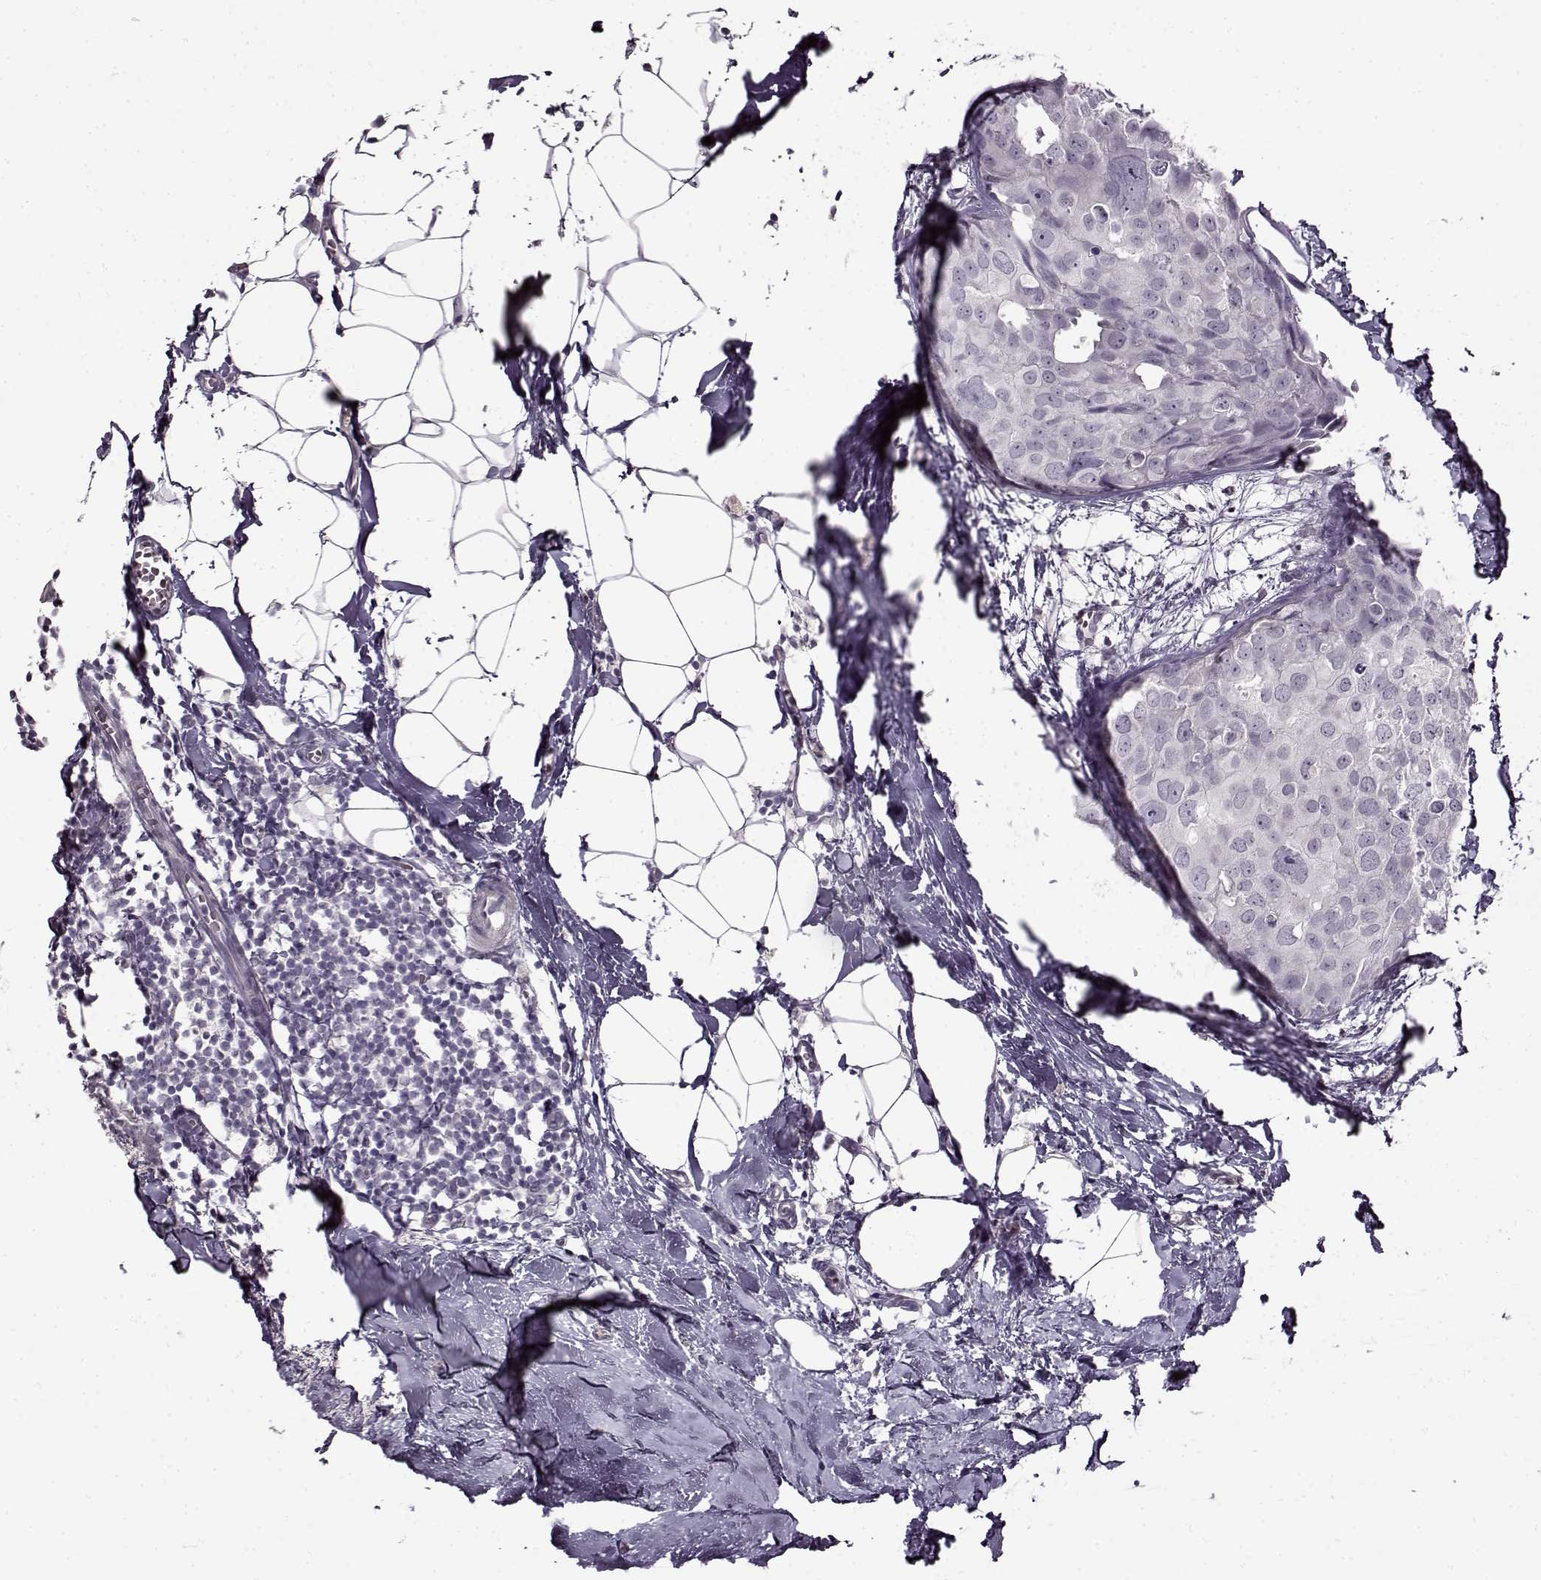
{"staining": {"intensity": "negative", "quantity": "none", "location": "none"}, "tissue": "breast cancer", "cell_type": "Tumor cells", "image_type": "cancer", "snomed": [{"axis": "morphology", "description": "Duct carcinoma"}, {"axis": "topography", "description": "Breast"}], "caption": "This is an immunohistochemistry (IHC) micrograph of human breast cancer. There is no positivity in tumor cells.", "gene": "FSHB", "patient": {"sex": "female", "age": 38}}